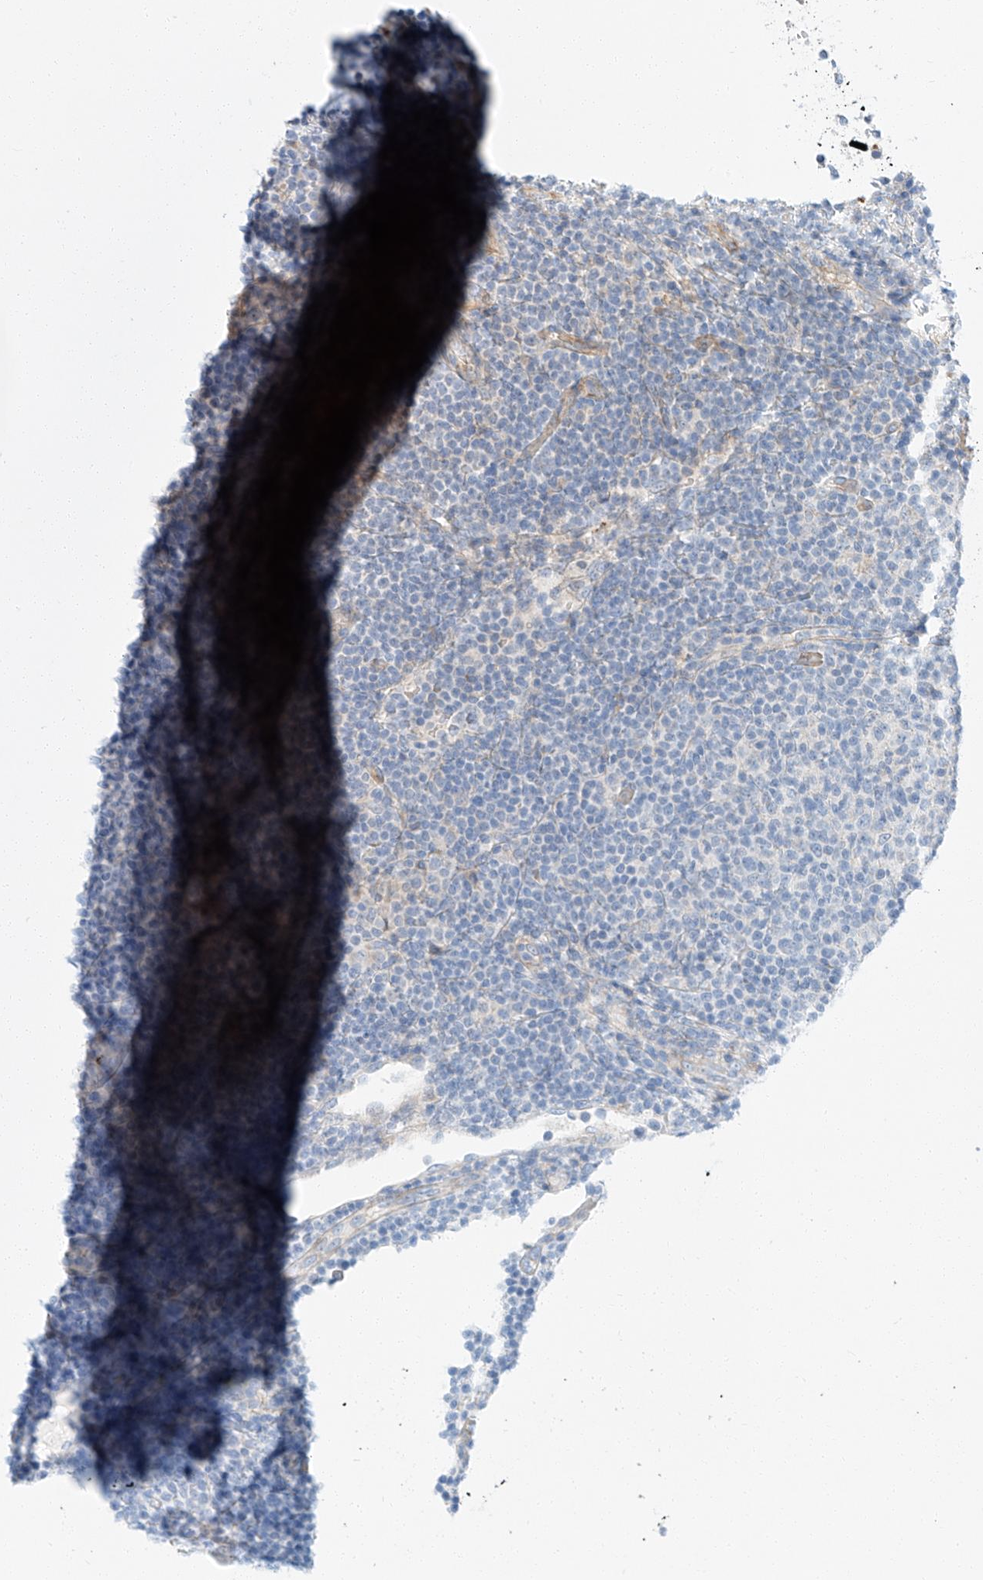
{"staining": {"intensity": "negative", "quantity": "none", "location": "none"}, "tissue": "lymphoma", "cell_type": "Tumor cells", "image_type": "cancer", "snomed": [{"axis": "morphology", "description": "Malignant lymphoma, non-Hodgkin's type, Low grade"}, {"axis": "topography", "description": "Lymph node"}], "caption": "This histopathology image is of lymphoma stained with immunohistochemistry to label a protein in brown with the nuclei are counter-stained blue. There is no positivity in tumor cells.", "gene": "MINDY4", "patient": {"sex": "male", "age": 66}}